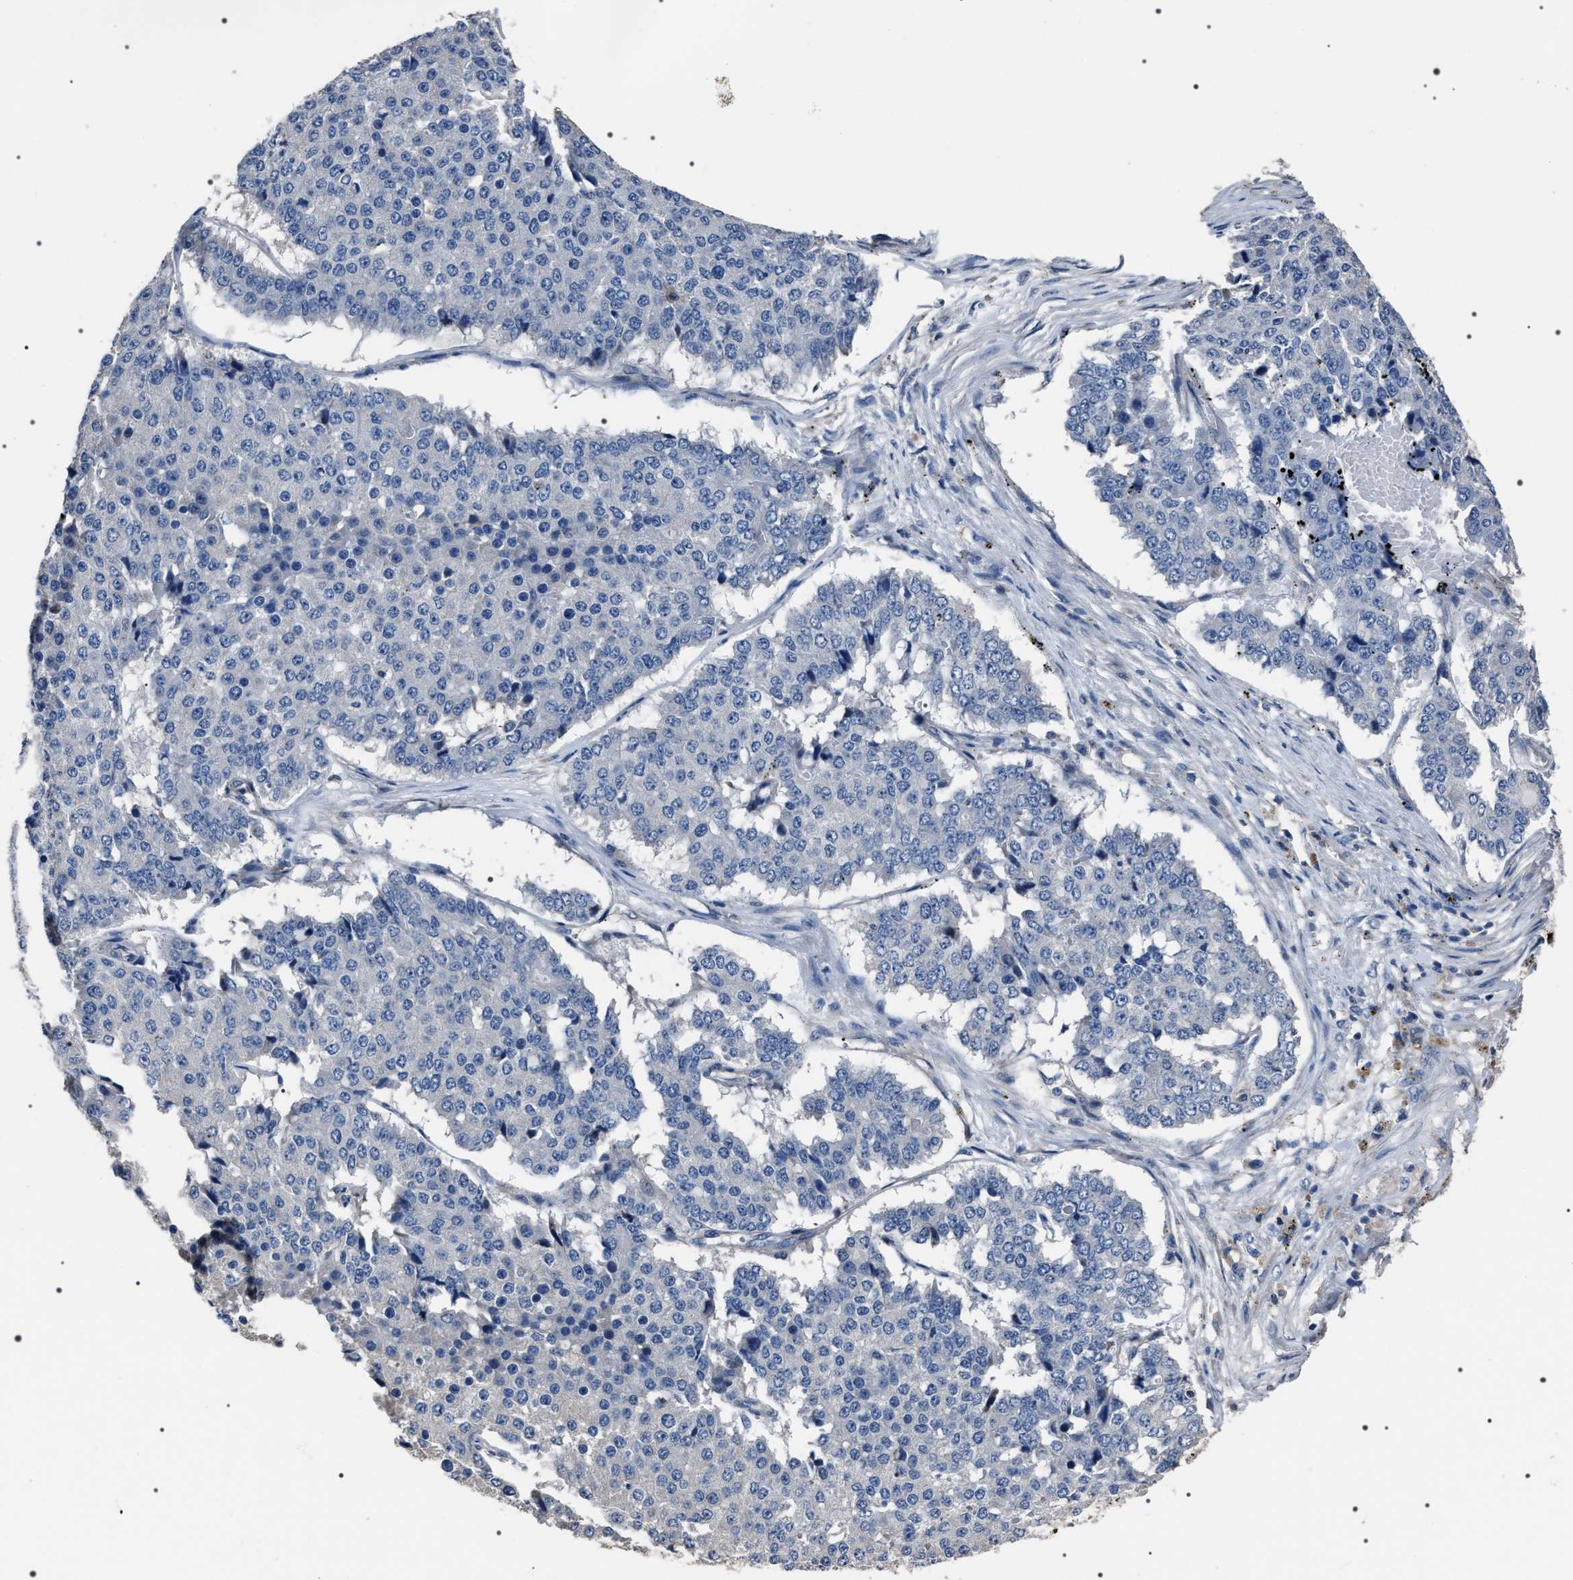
{"staining": {"intensity": "negative", "quantity": "none", "location": "none"}, "tissue": "pancreatic cancer", "cell_type": "Tumor cells", "image_type": "cancer", "snomed": [{"axis": "morphology", "description": "Adenocarcinoma, NOS"}, {"axis": "topography", "description": "Pancreas"}], "caption": "This is an immunohistochemistry (IHC) histopathology image of human pancreatic adenocarcinoma. There is no staining in tumor cells.", "gene": "TRIM54", "patient": {"sex": "male", "age": 50}}